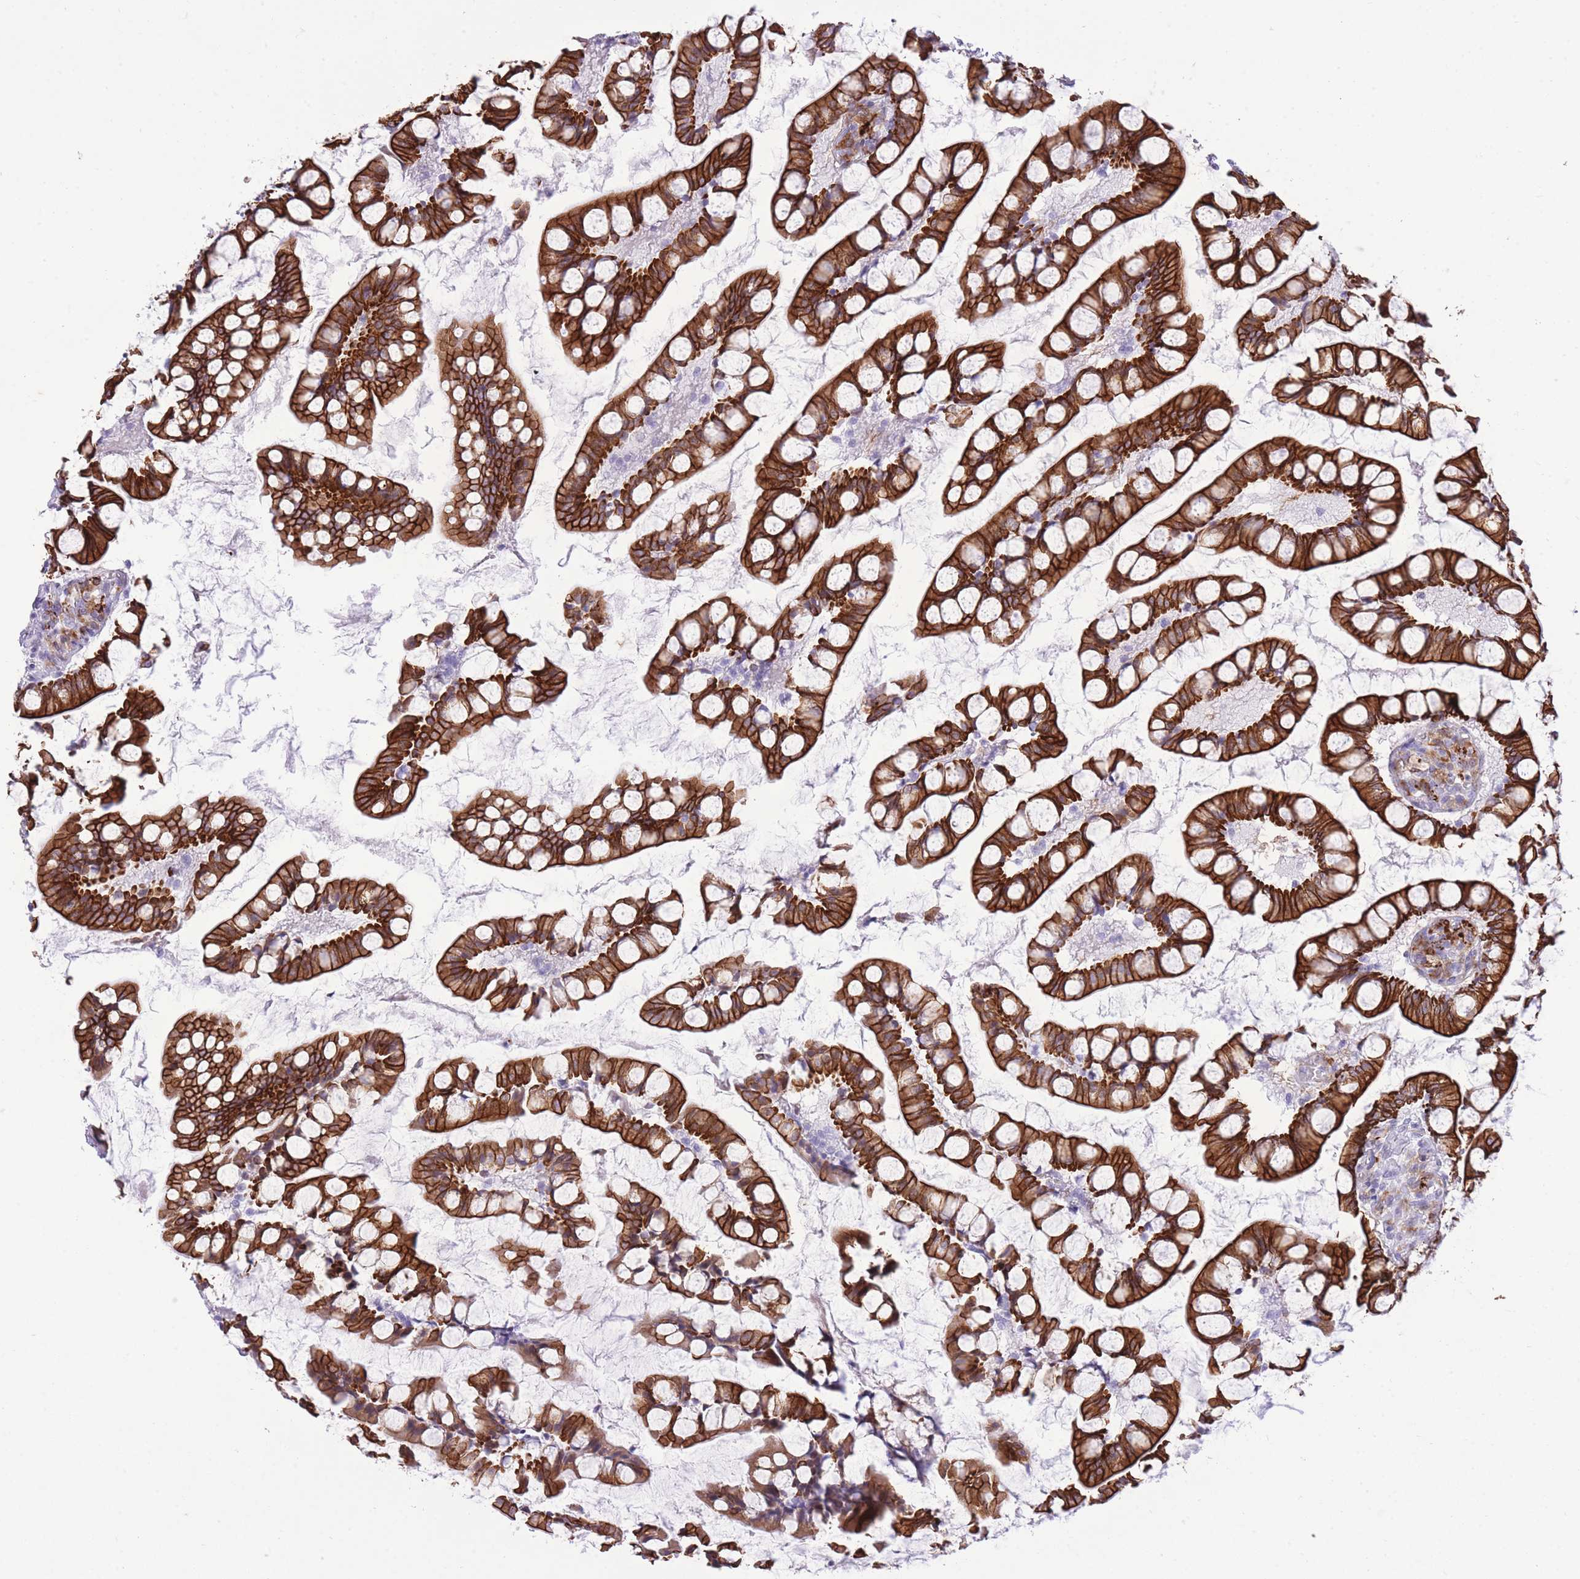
{"staining": {"intensity": "strong", "quantity": ">75%", "location": "cytoplasmic/membranous"}, "tissue": "small intestine", "cell_type": "Glandular cells", "image_type": "normal", "snomed": [{"axis": "morphology", "description": "Normal tissue, NOS"}, {"axis": "topography", "description": "Small intestine"}], "caption": "A histopathology image showing strong cytoplasmic/membranous positivity in approximately >75% of glandular cells in benign small intestine, as visualized by brown immunohistochemical staining.", "gene": "MEIS3", "patient": {"sex": "male", "age": 52}}